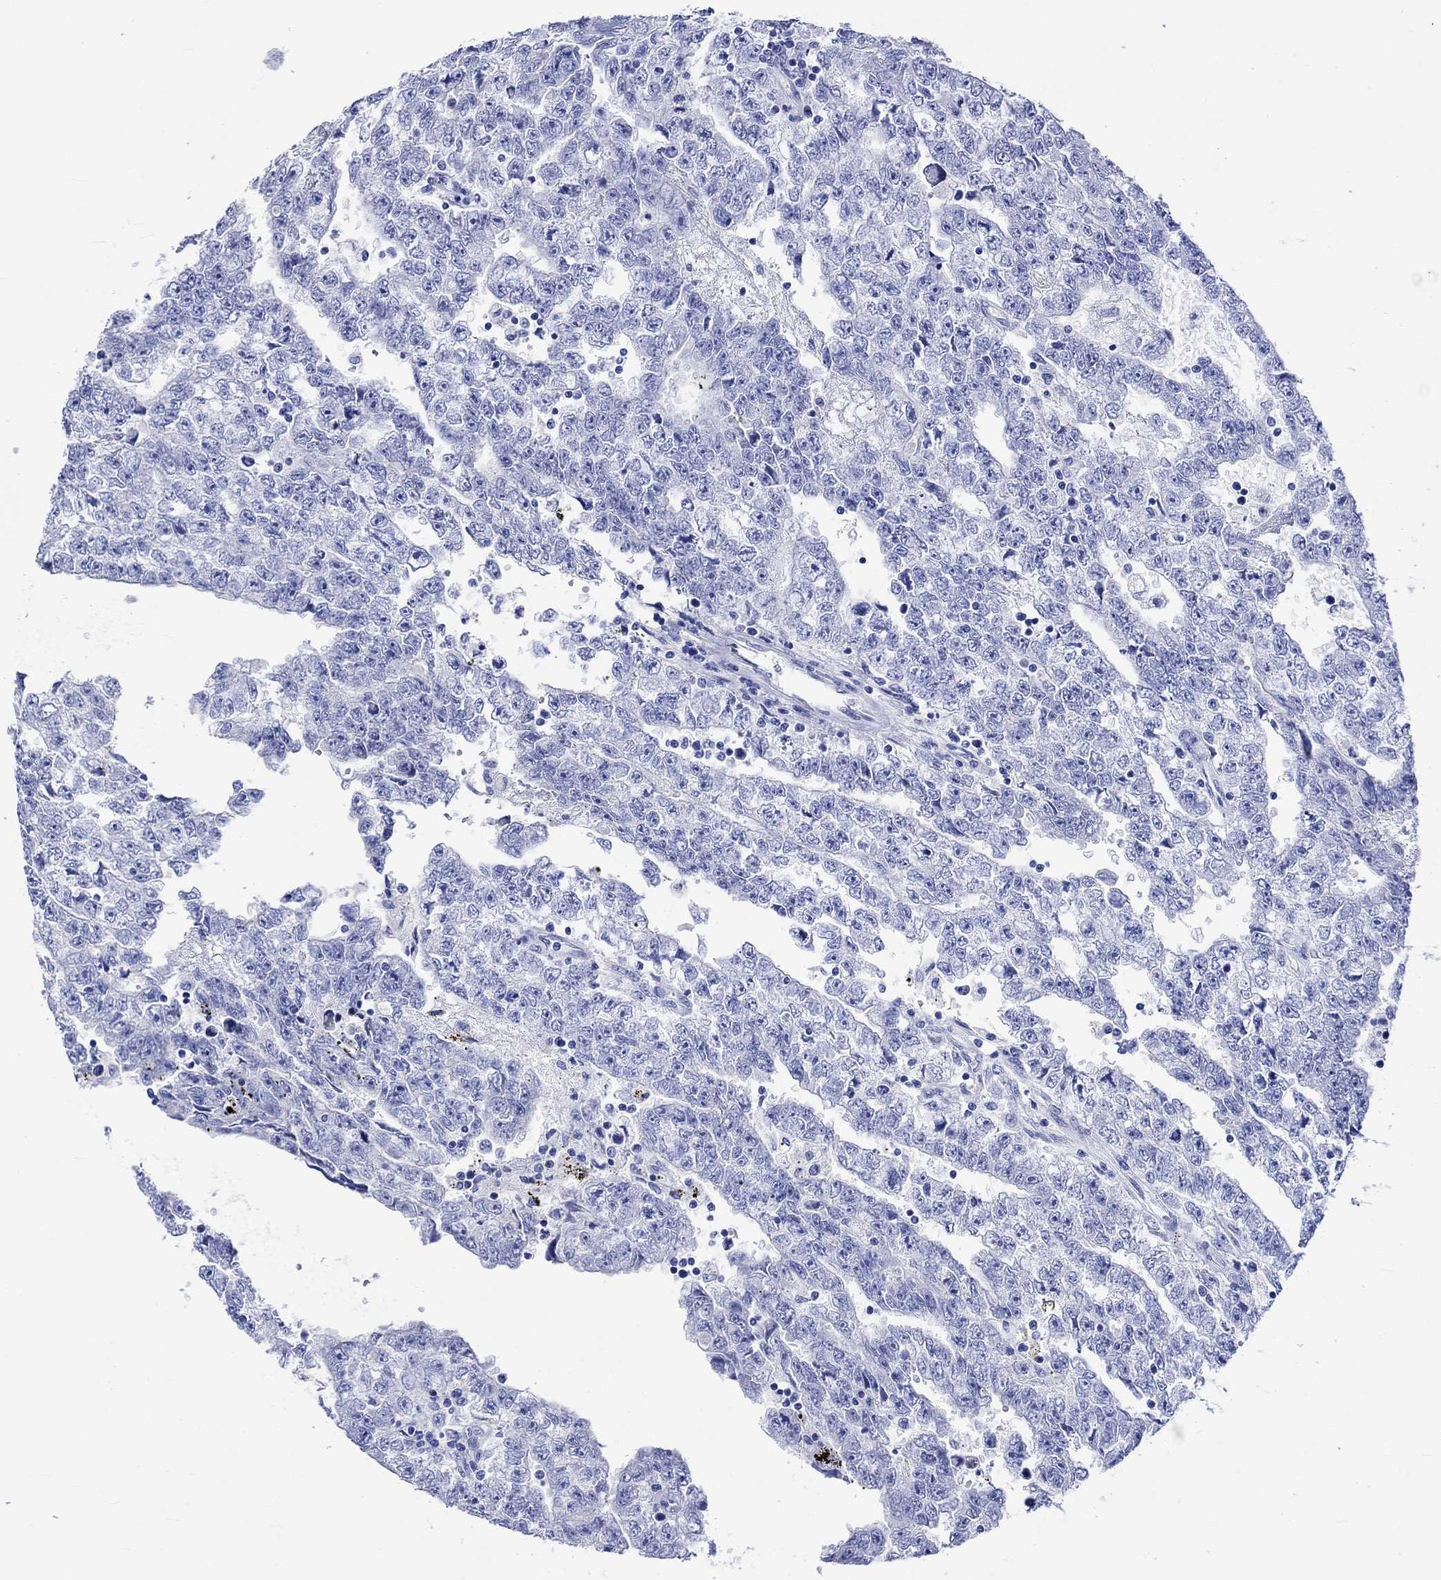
{"staining": {"intensity": "negative", "quantity": "none", "location": "none"}, "tissue": "testis cancer", "cell_type": "Tumor cells", "image_type": "cancer", "snomed": [{"axis": "morphology", "description": "Carcinoma, Embryonal, NOS"}, {"axis": "topography", "description": "Testis"}], "caption": "Tumor cells show no significant protein positivity in testis cancer.", "gene": "HARBI1", "patient": {"sex": "male", "age": 25}}